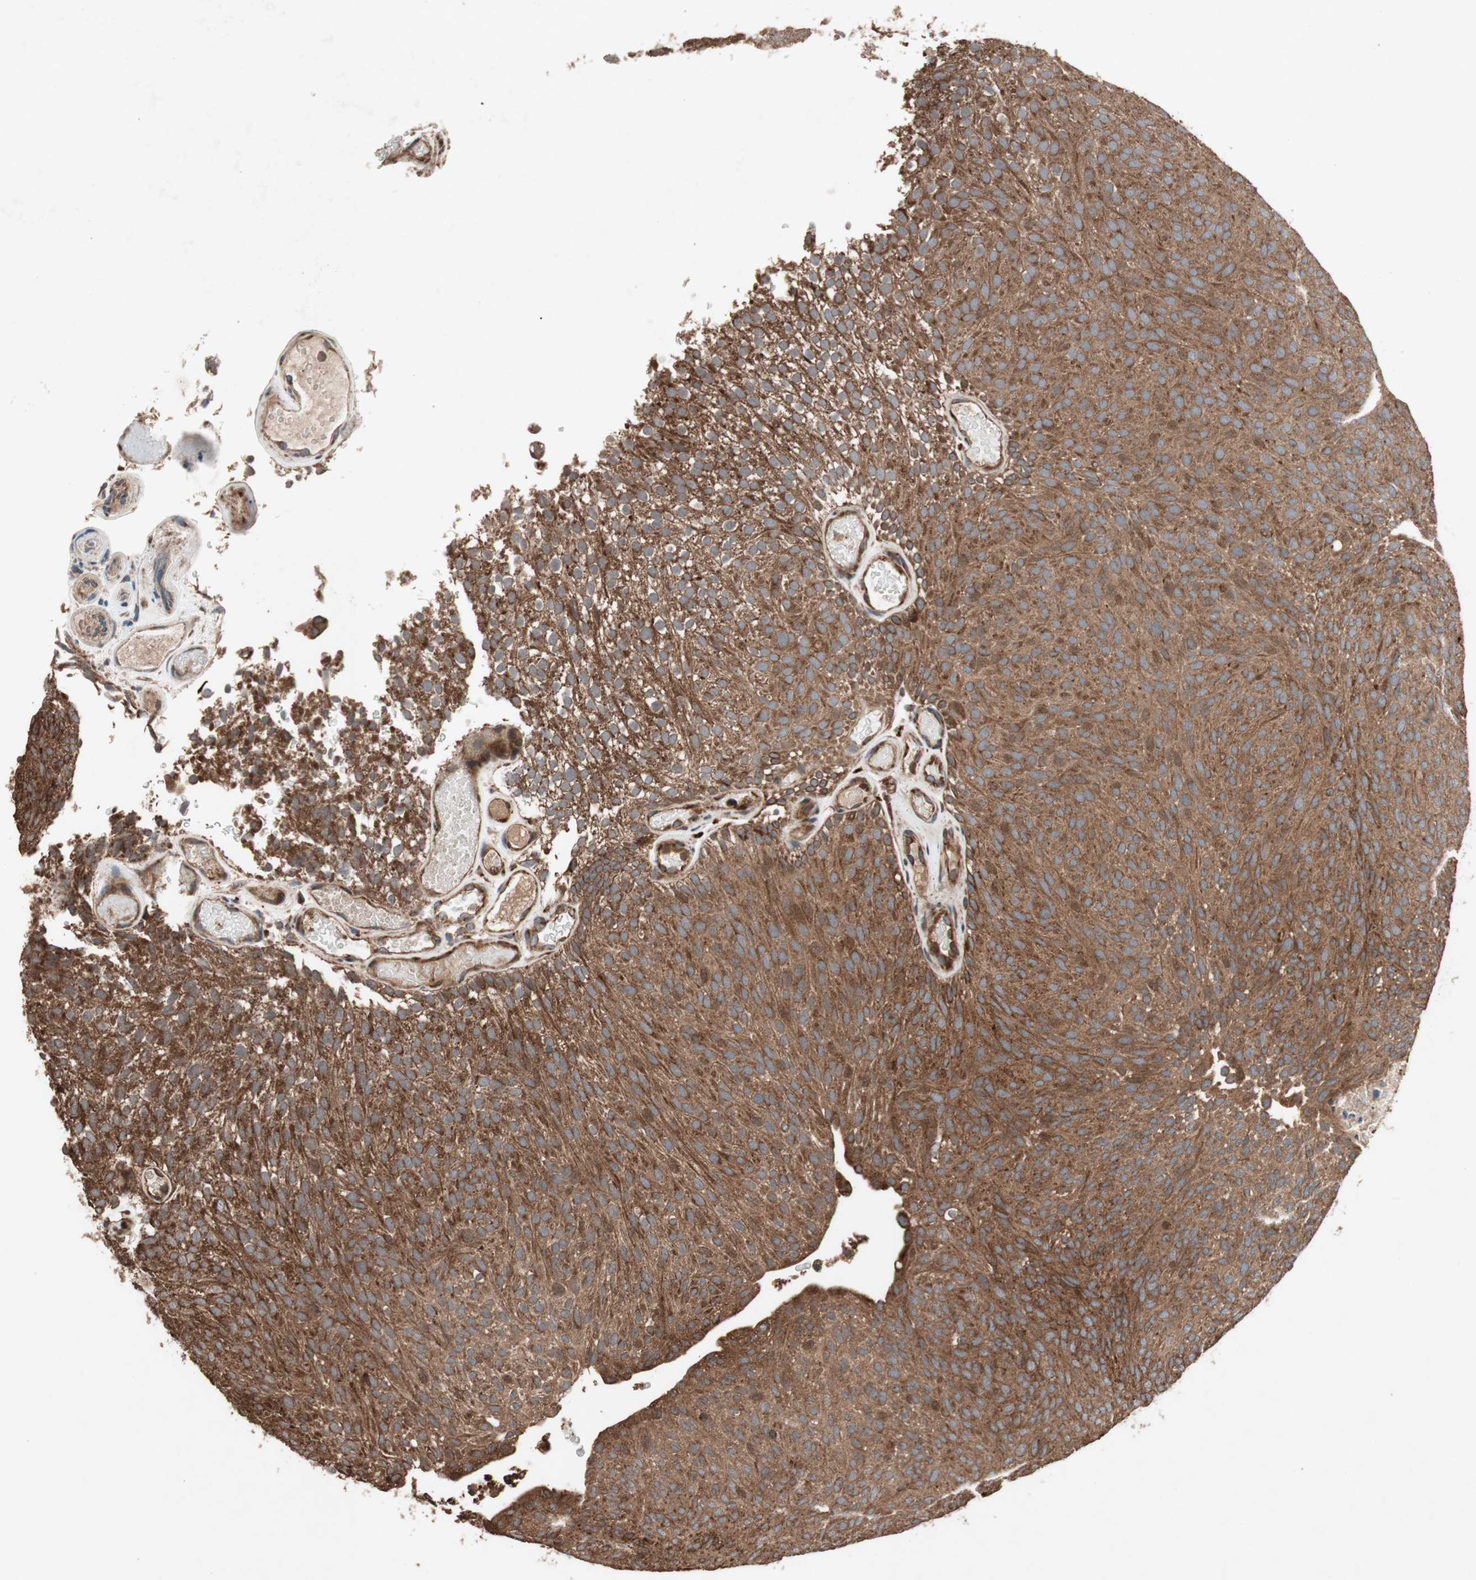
{"staining": {"intensity": "strong", "quantity": ">75%", "location": "cytoplasmic/membranous"}, "tissue": "urothelial cancer", "cell_type": "Tumor cells", "image_type": "cancer", "snomed": [{"axis": "morphology", "description": "Urothelial carcinoma, Low grade"}, {"axis": "topography", "description": "Urinary bladder"}], "caption": "Human urothelial carcinoma (low-grade) stained for a protein (brown) exhibits strong cytoplasmic/membranous positive staining in about >75% of tumor cells.", "gene": "RAB1A", "patient": {"sex": "male", "age": 78}}